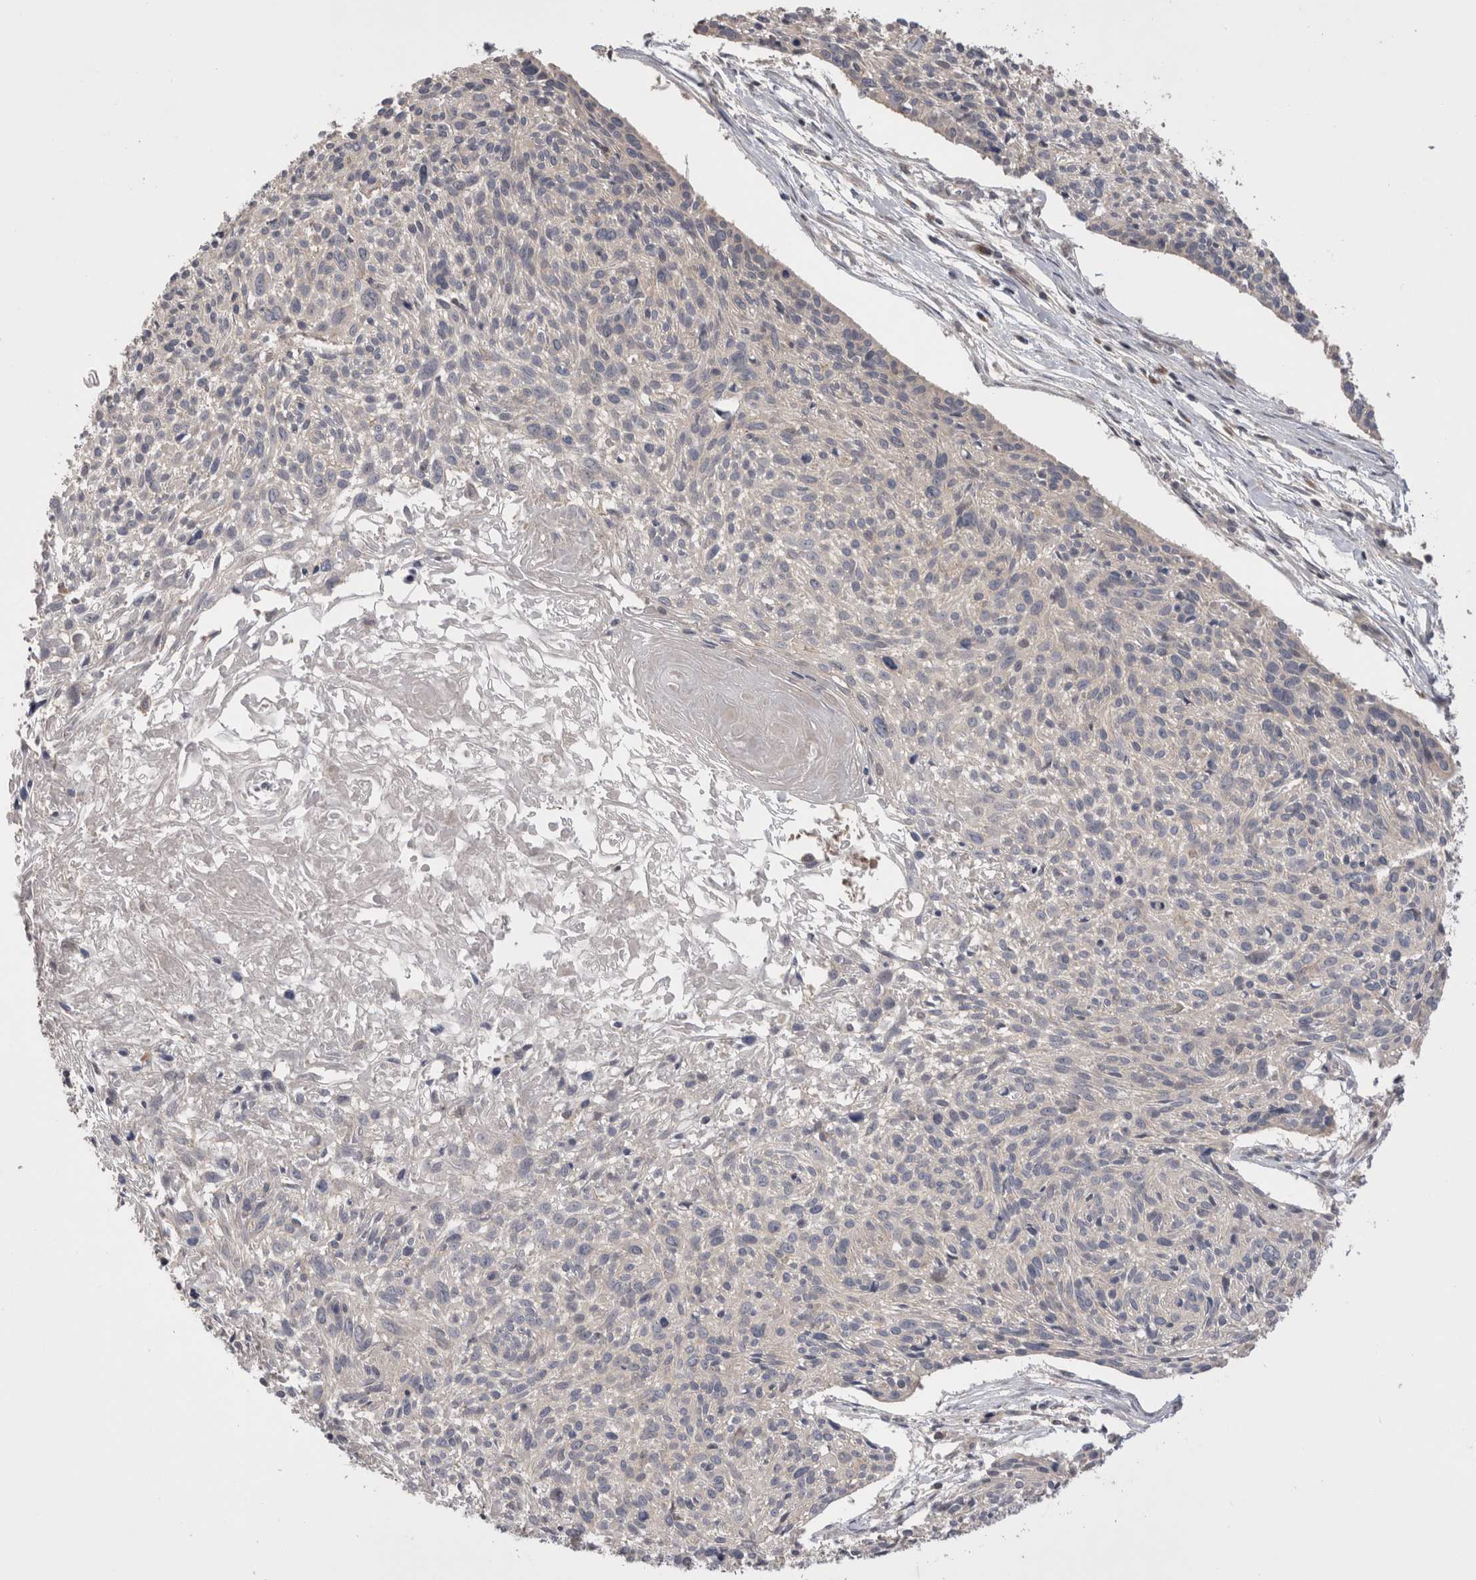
{"staining": {"intensity": "negative", "quantity": "none", "location": "none"}, "tissue": "cervical cancer", "cell_type": "Tumor cells", "image_type": "cancer", "snomed": [{"axis": "morphology", "description": "Squamous cell carcinoma, NOS"}, {"axis": "topography", "description": "Cervix"}], "caption": "This is an IHC image of human cervical cancer. There is no expression in tumor cells.", "gene": "OTOR", "patient": {"sex": "female", "age": 51}}